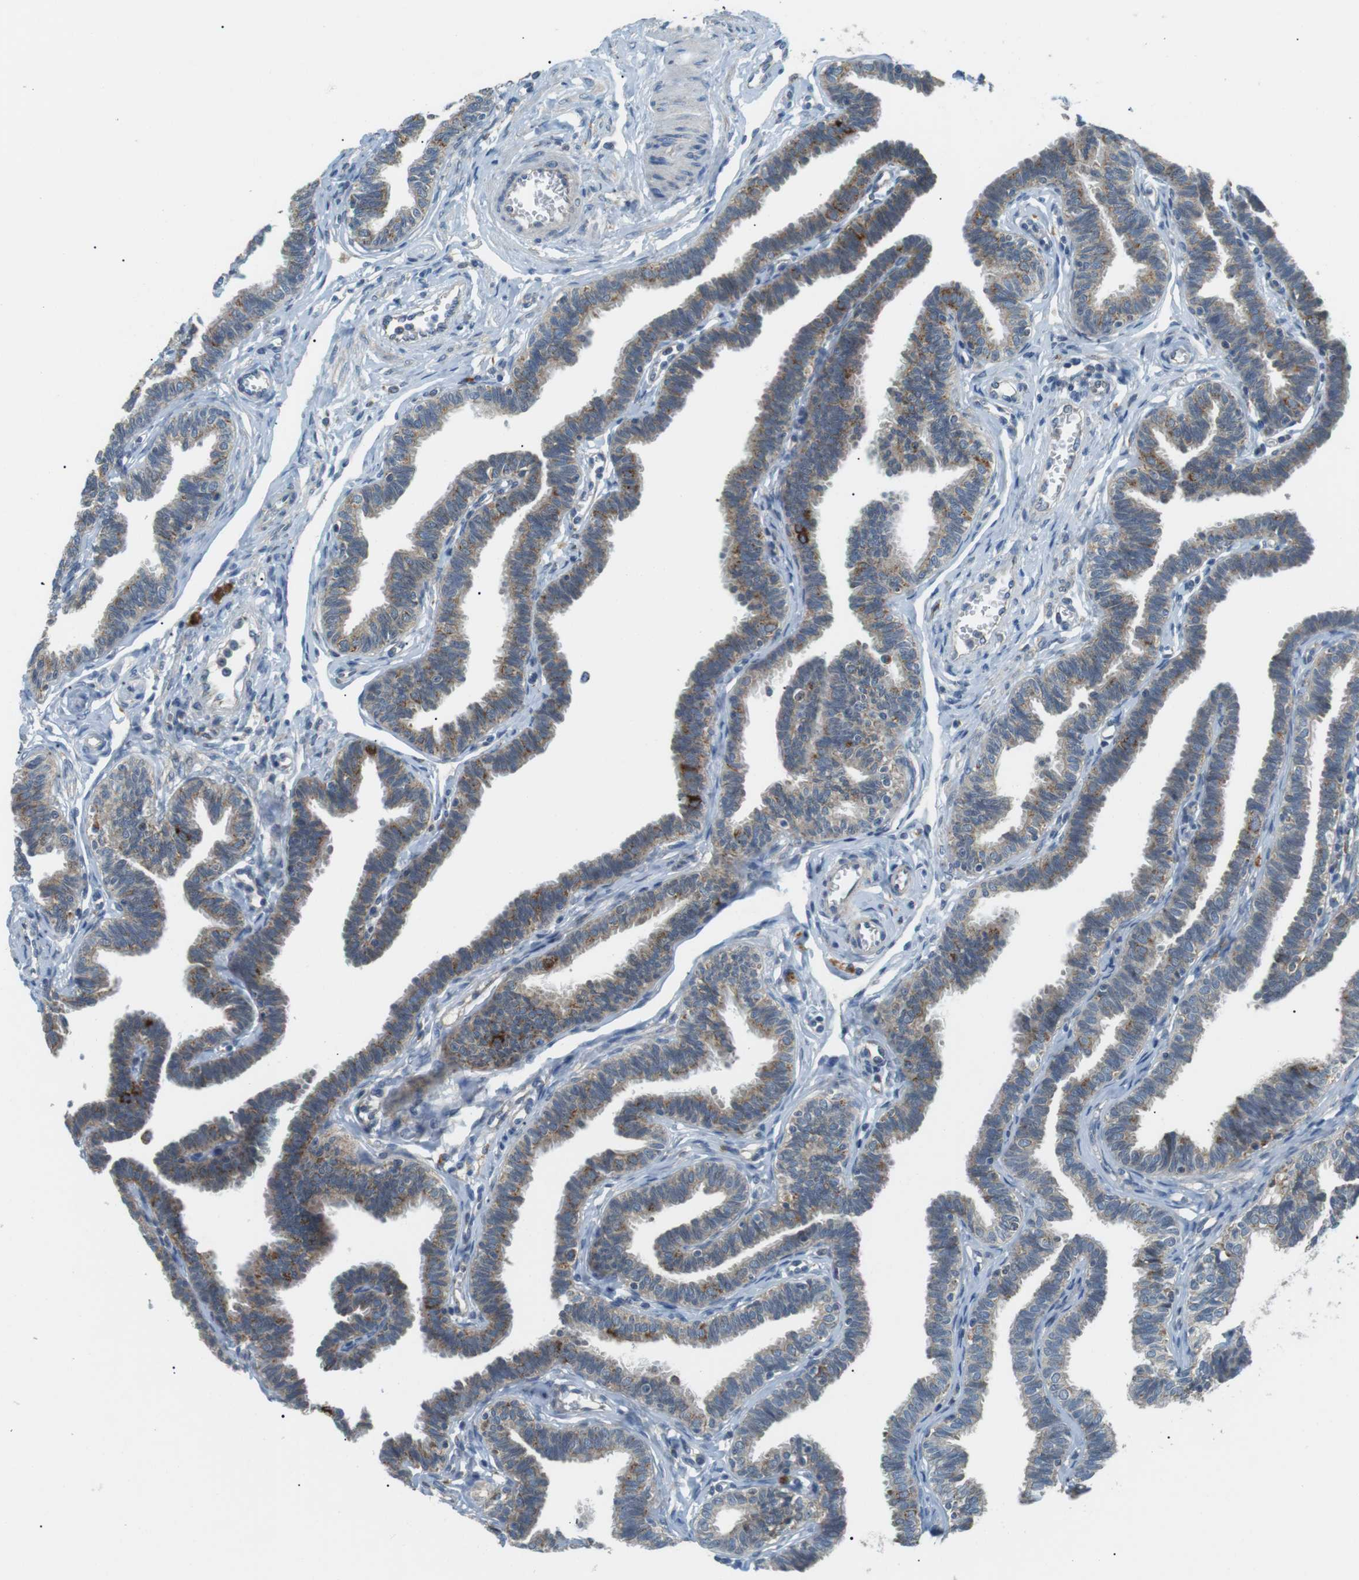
{"staining": {"intensity": "moderate", "quantity": "25%-75%", "location": "cytoplasmic/membranous"}, "tissue": "fallopian tube", "cell_type": "Glandular cells", "image_type": "normal", "snomed": [{"axis": "morphology", "description": "Normal tissue, NOS"}, {"axis": "topography", "description": "Fallopian tube"}, {"axis": "topography", "description": "Ovary"}], "caption": "Unremarkable fallopian tube exhibits moderate cytoplasmic/membranous positivity in approximately 25%-75% of glandular cells, visualized by immunohistochemistry.", "gene": "BACE1", "patient": {"sex": "female", "age": 23}}